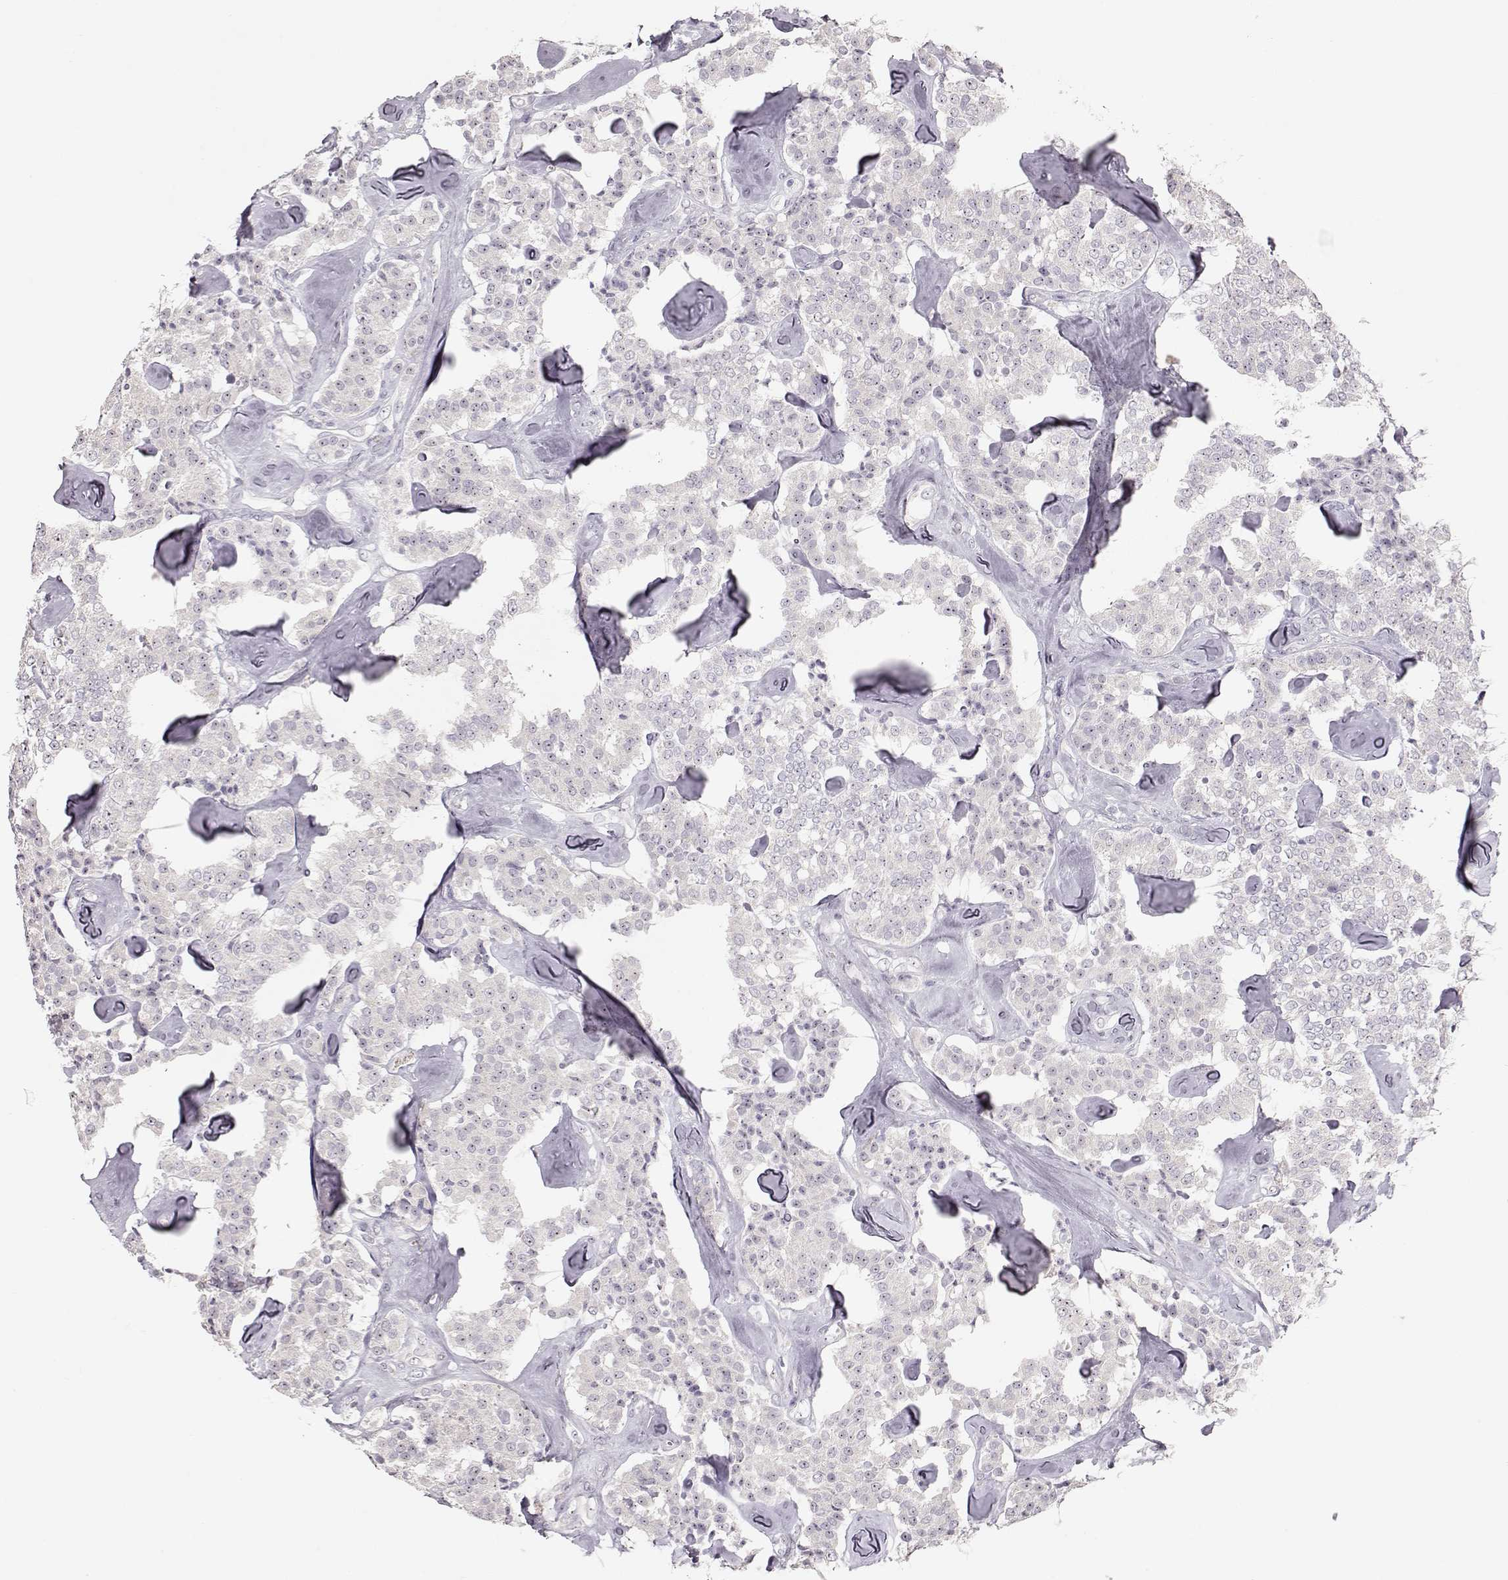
{"staining": {"intensity": "negative", "quantity": "none", "location": "none"}, "tissue": "carcinoid", "cell_type": "Tumor cells", "image_type": "cancer", "snomed": [{"axis": "morphology", "description": "Carcinoid, malignant, NOS"}, {"axis": "topography", "description": "Pancreas"}], "caption": "DAB immunohistochemical staining of carcinoid demonstrates no significant positivity in tumor cells.", "gene": "FAM205A", "patient": {"sex": "male", "age": 41}}